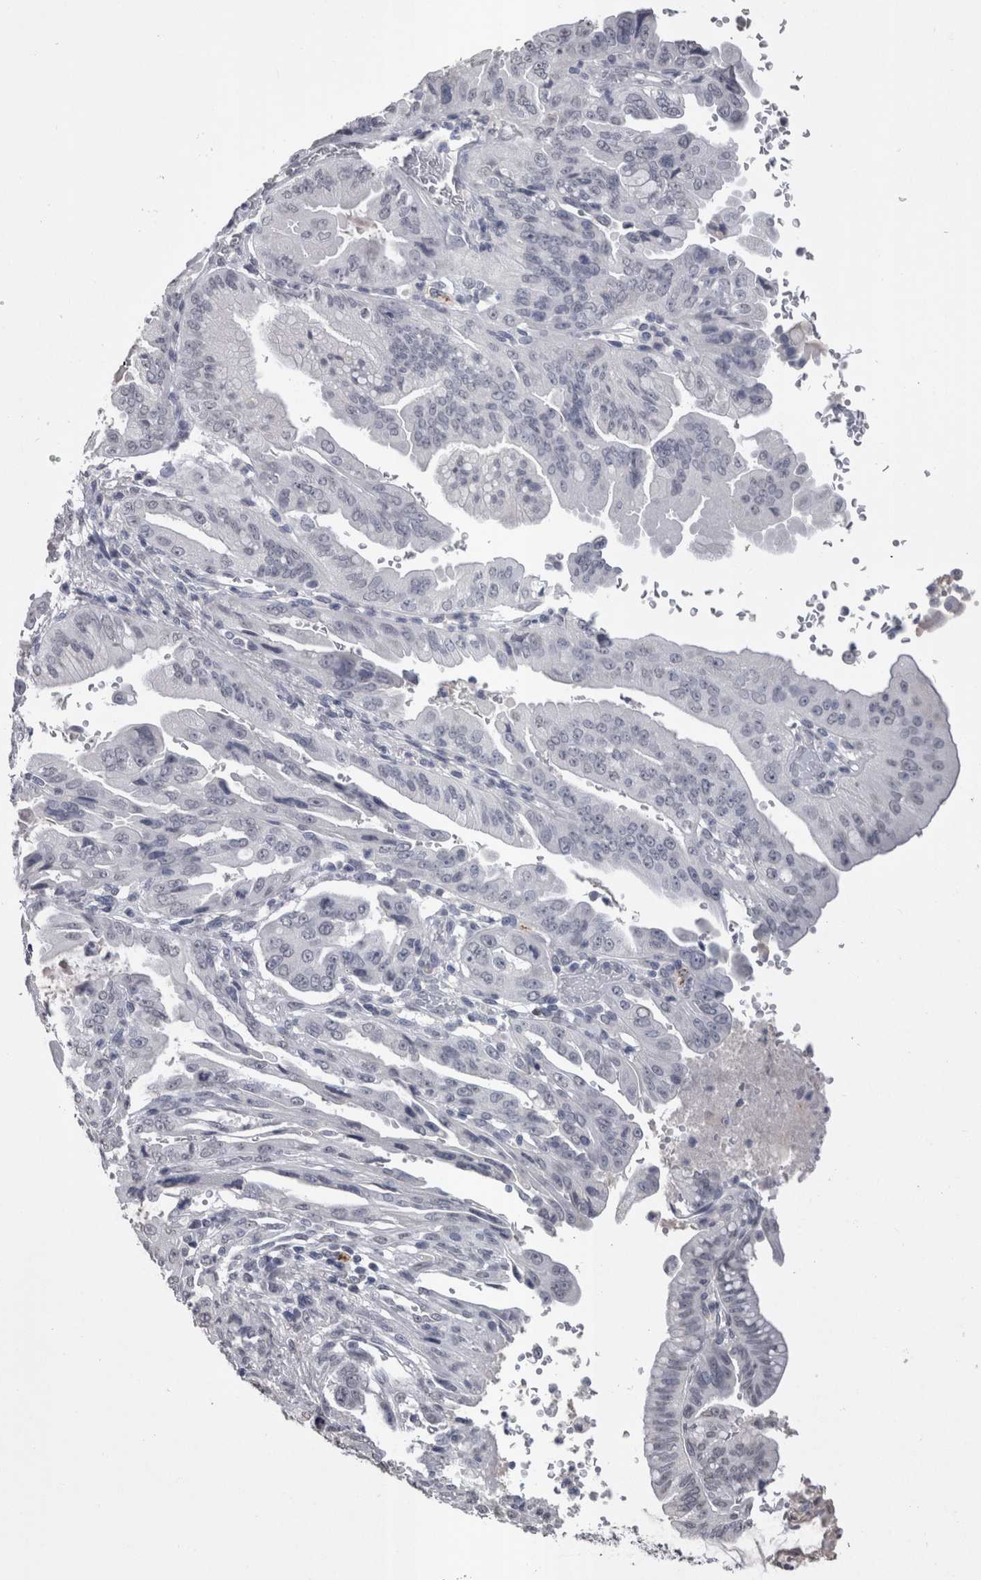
{"staining": {"intensity": "negative", "quantity": "none", "location": "none"}, "tissue": "pancreatic cancer", "cell_type": "Tumor cells", "image_type": "cancer", "snomed": [{"axis": "morphology", "description": "Adenocarcinoma, NOS"}, {"axis": "topography", "description": "Pancreas"}], "caption": "The IHC photomicrograph has no significant expression in tumor cells of pancreatic adenocarcinoma tissue.", "gene": "PAX5", "patient": {"sex": "male", "age": 70}}